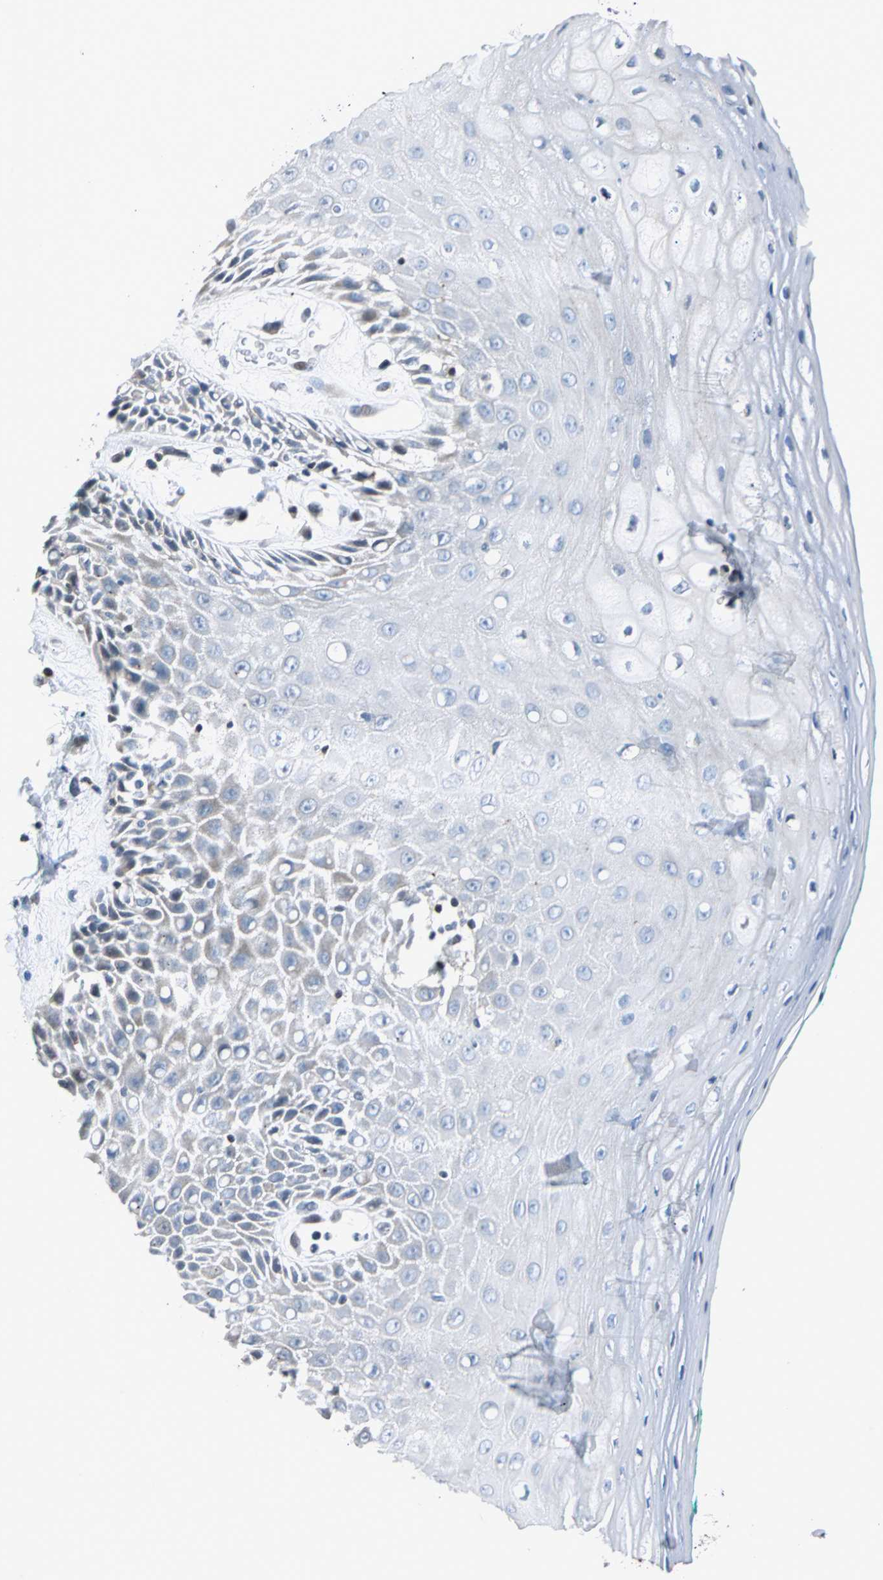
{"staining": {"intensity": "negative", "quantity": "none", "location": "none"}, "tissue": "oral mucosa", "cell_type": "Squamous epithelial cells", "image_type": "normal", "snomed": [{"axis": "morphology", "description": "Normal tissue, NOS"}, {"axis": "morphology", "description": "Squamous cell carcinoma, NOS"}, {"axis": "topography", "description": "Skeletal muscle"}, {"axis": "topography", "description": "Oral tissue"}, {"axis": "topography", "description": "Head-Neck"}], "caption": "IHC of unremarkable human oral mucosa shows no expression in squamous epithelial cells.", "gene": "HCFC2", "patient": {"sex": "female", "age": 84}}